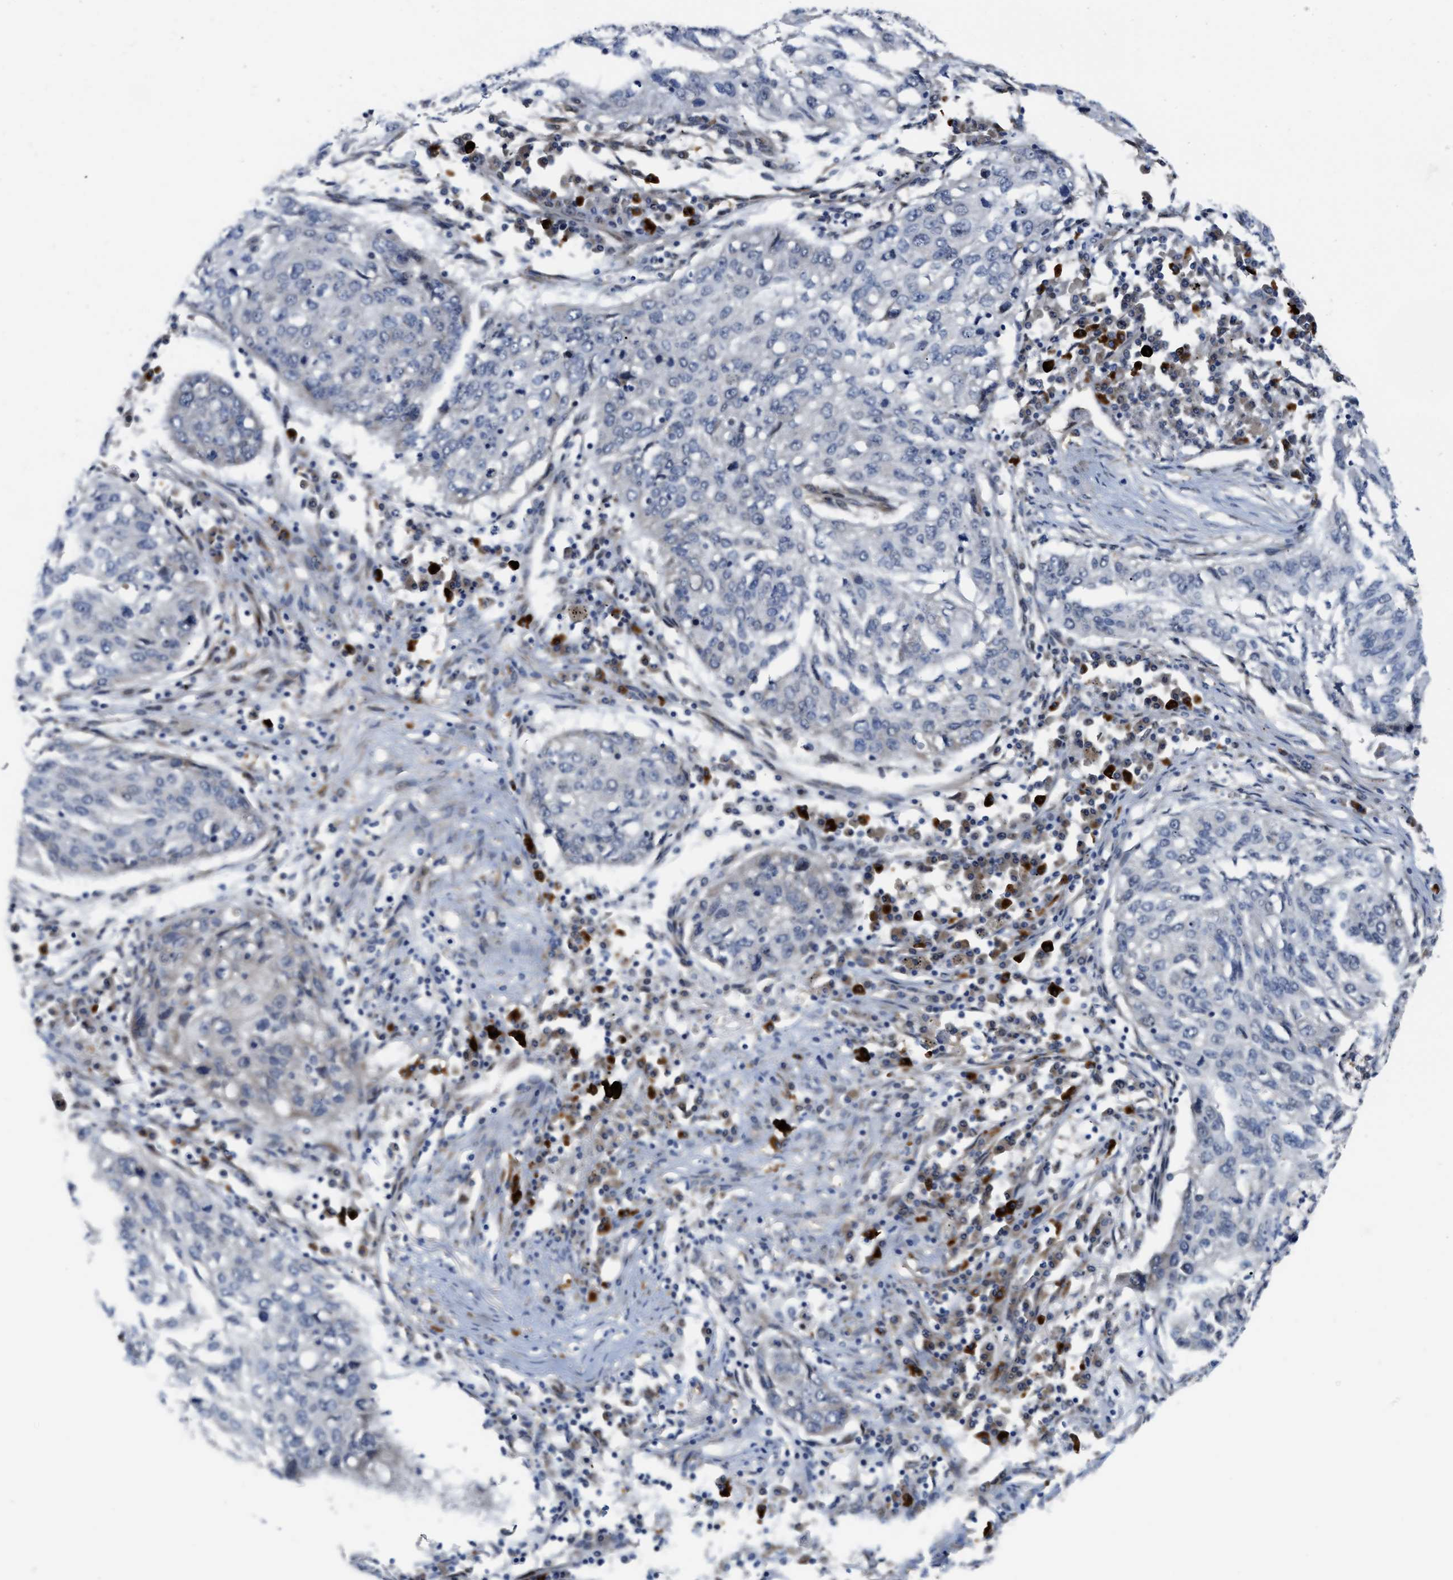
{"staining": {"intensity": "negative", "quantity": "none", "location": "none"}, "tissue": "lung cancer", "cell_type": "Tumor cells", "image_type": "cancer", "snomed": [{"axis": "morphology", "description": "Squamous cell carcinoma, NOS"}, {"axis": "topography", "description": "Lung"}], "caption": "Lung cancer (squamous cell carcinoma) was stained to show a protein in brown. There is no significant positivity in tumor cells.", "gene": "TCF4", "patient": {"sex": "female", "age": 63}}